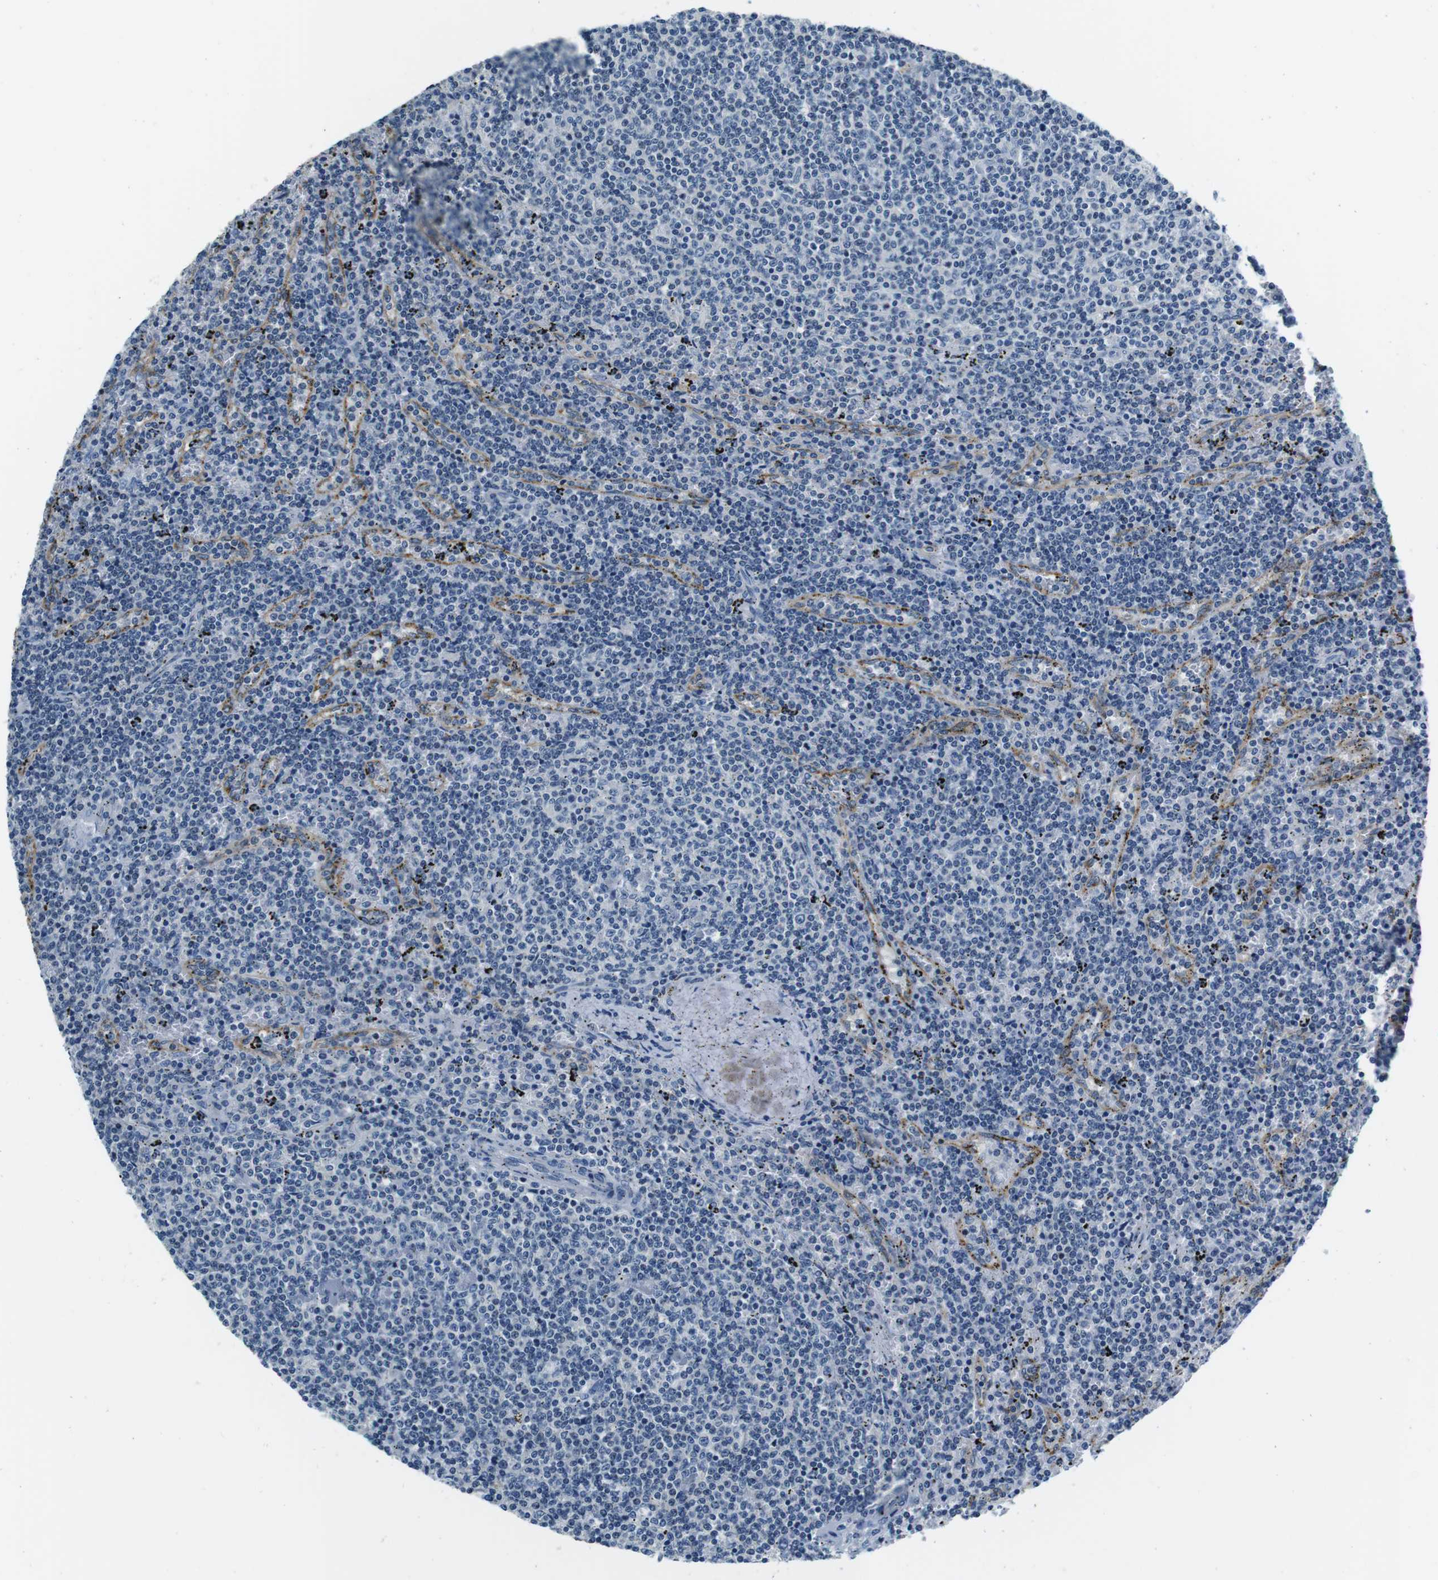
{"staining": {"intensity": "negative", "quantity": "none", "location": "none"}, "tissue": "lymphoma", "cell_type": "Tumor cells", "image_type": "cancer", "snomed": [{"axis": "morphology", "description": "Malignant lymphoma, non-Hodgkin's type, Low grade"}, {"axis": "topography", "description": "Spleen"}], "caption": "Immunohistochemical staining of human malignant lymphoma, non-Hodgkin's type (low-grade) reveals no significant expression in tumor cells.", "gene": "KCNJ5", "patient": {"sex": "female", "age": 50}}